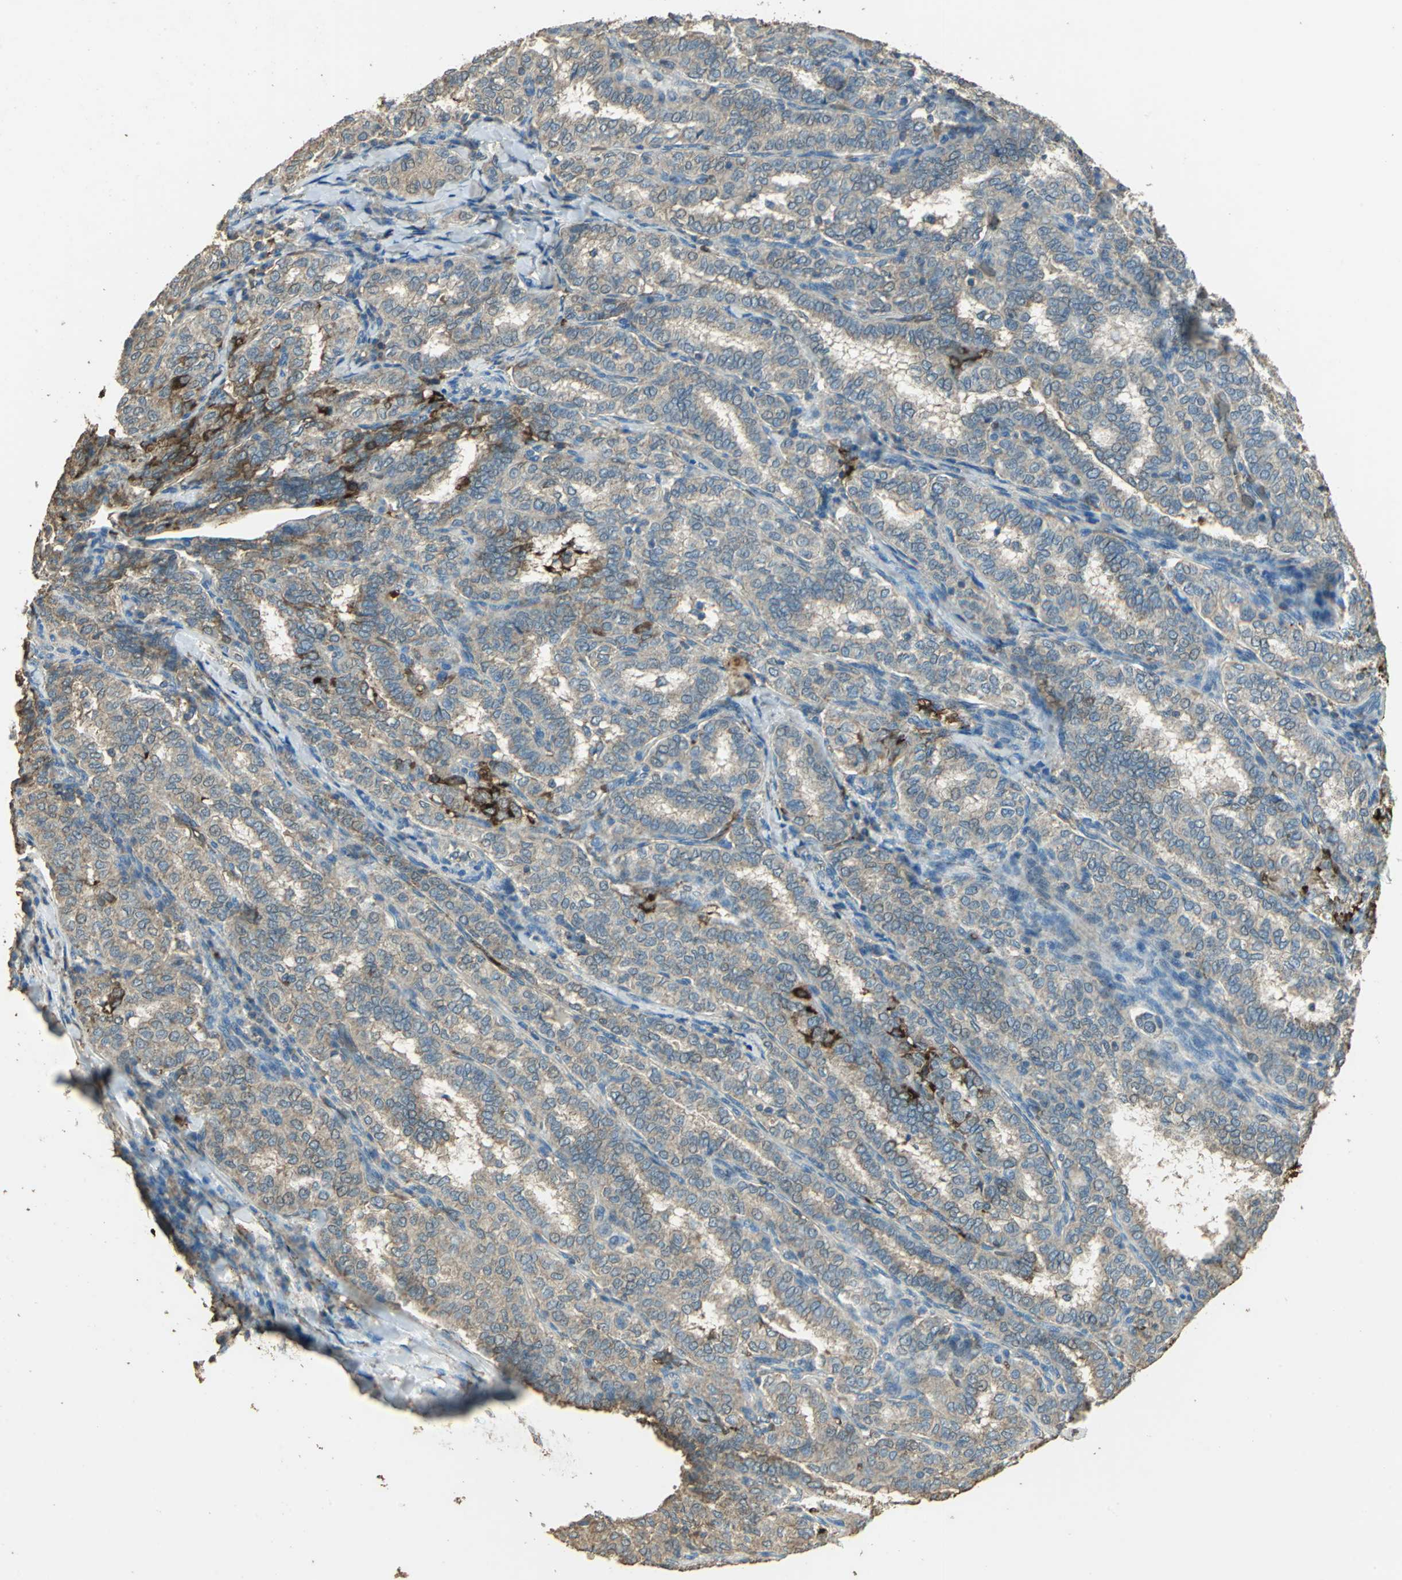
{"staining": {"intensity": "weak", "quantity": ">75%", "location": "cytoplasmic/membranous"}, "tissue": "thyroid cancer", "cell_type": "Tumor cells", "image_type": "cancer", "snomed": [{"axis": "morphology", "description": "Papillary adenocarcinoma, NOS"}, {"axis": "topography", "description": "Thyroid gland"}], "caption": "Immunohistochemistry histopathology image of neoplastic tissue: thyroid papillary adenocarcinoma stained using immunohistochemistry (IHC) displays low levels of weak protein expression localized specifically in the cytoplasmic/membranous of tumor cells, appearing as a cytoplasmic/membranous brown color.", "gene": "TRAPPC2", "patient": {"sex": "female", "age": 30}}